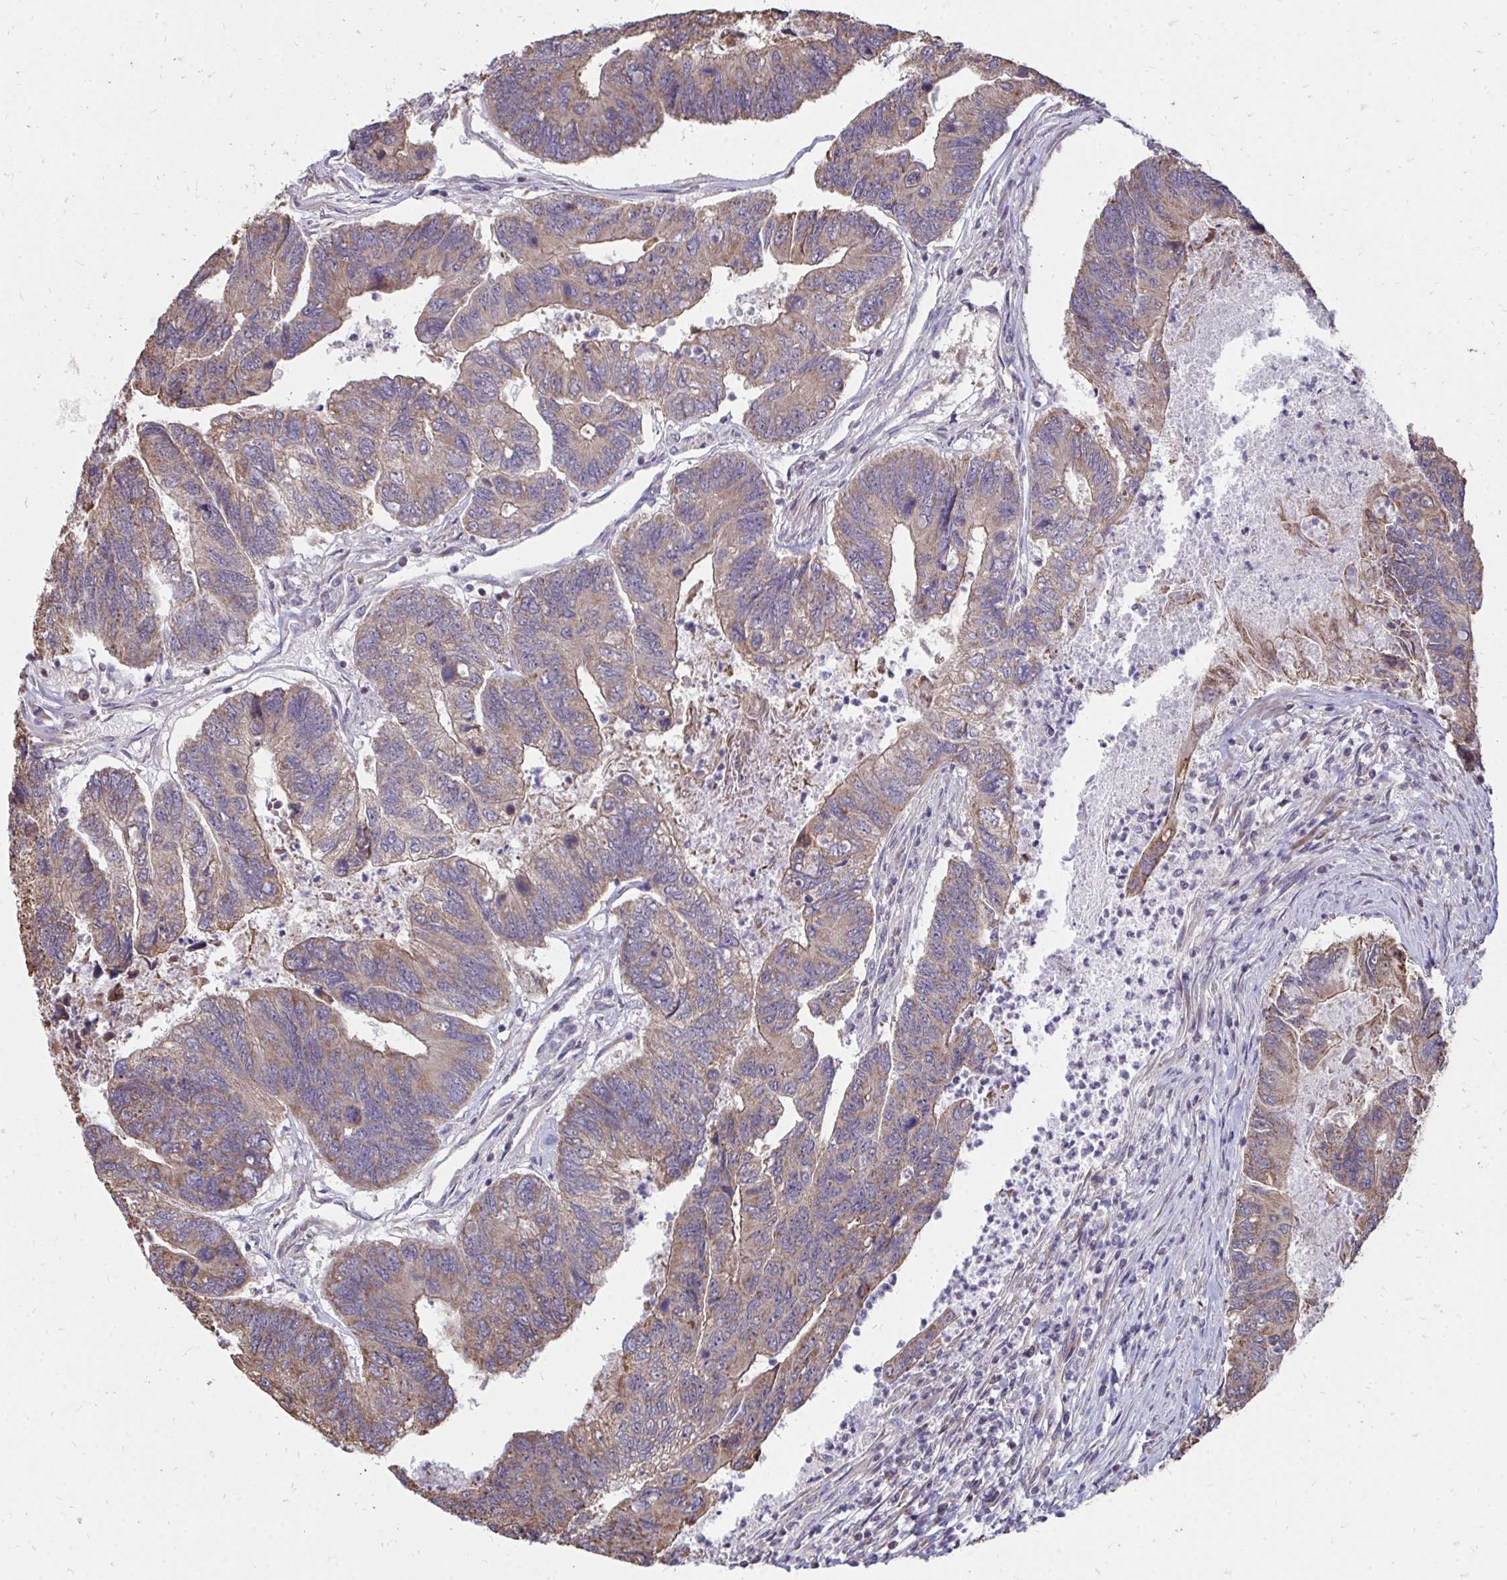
{"staining": {"intensity": "weak", "quantity": ">75%", "location": "cytoplasmic/membranous"}, "tissue": "colorectal cancer", "cell_type": "Tumor cells", "image_type": "cancer", "snomed": [{"axis": "morphology", "description": "Adenocarcinoma, NOS"}, {"axis": "topography", "description": "Colon"}], "caption": "An image of human colorectal cancer stained for a protein shows weak cytoplasmic/membranous brown staining in tumor cells.", "gene": "DNAJA2", "patient": {"sex": "female", "age": 67}}